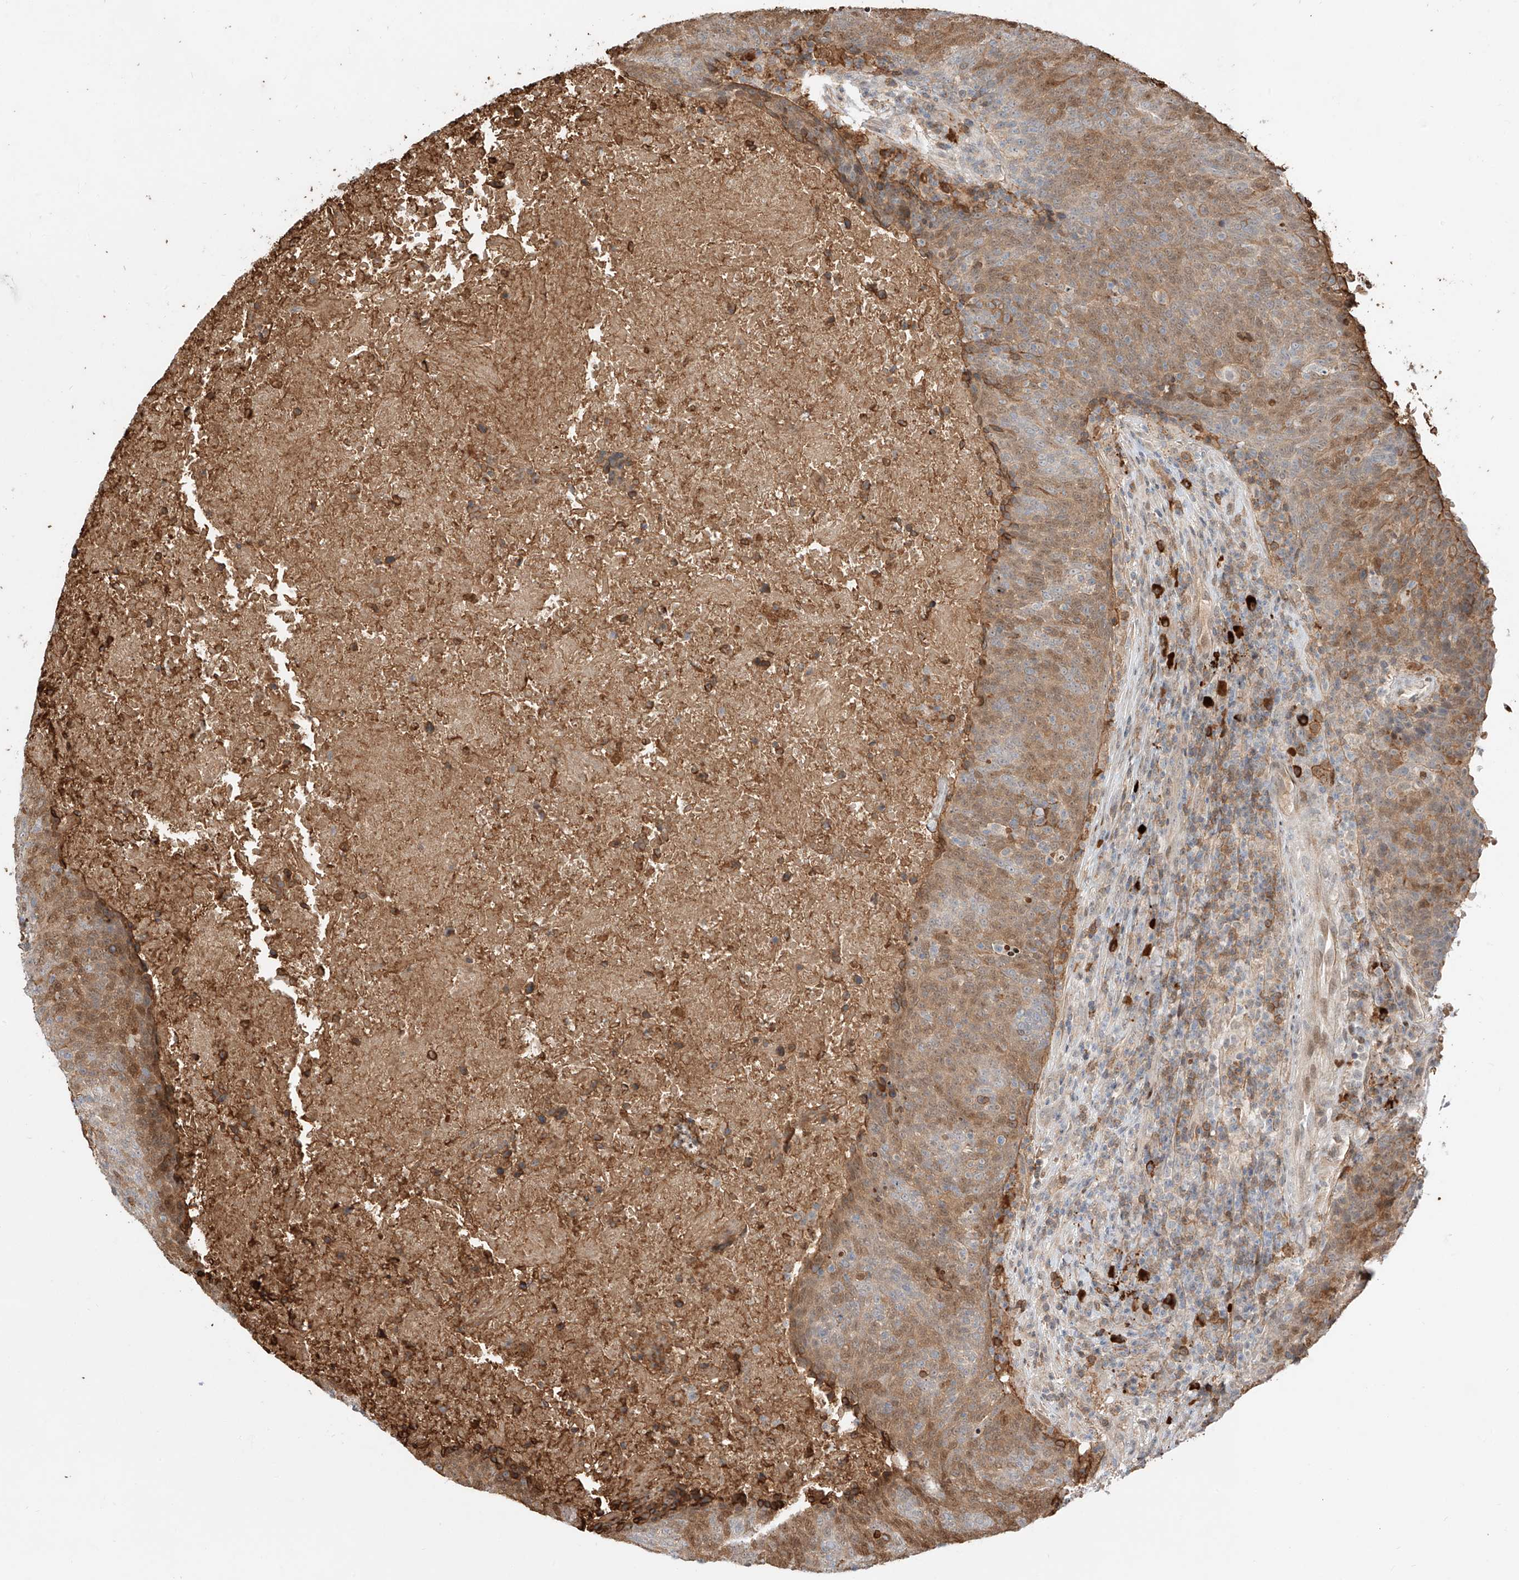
{"staining": {"intensity": "moderate", "quantity": "25%-75%", "location": "cytoplasmic/membranous,nuclear"}, "tissue": "head and neck cancer", "cell_type": "Tumor cells", "image_type": "cancer", "snomed": [{"axis": "morphology", "description": "Squamous cell carcinoma, NOS"}, {"axis": "morphology", "description": "Squamous cell carcinoma, metastatic, NOS"}, {"axis": "topography", "description": "Lymph node"}, {"axis": "topography", "description": "Head-Neck"}], "caption": "Human squamous cell carcinoma (head and neck) stained with a brown dye displays moderate cytoplasmic/membranous and nuclear positive positivity in about 25%-75% of tumor cells.", "gene": "CEP162", "patient": {"sex": "male", "age": 62}}